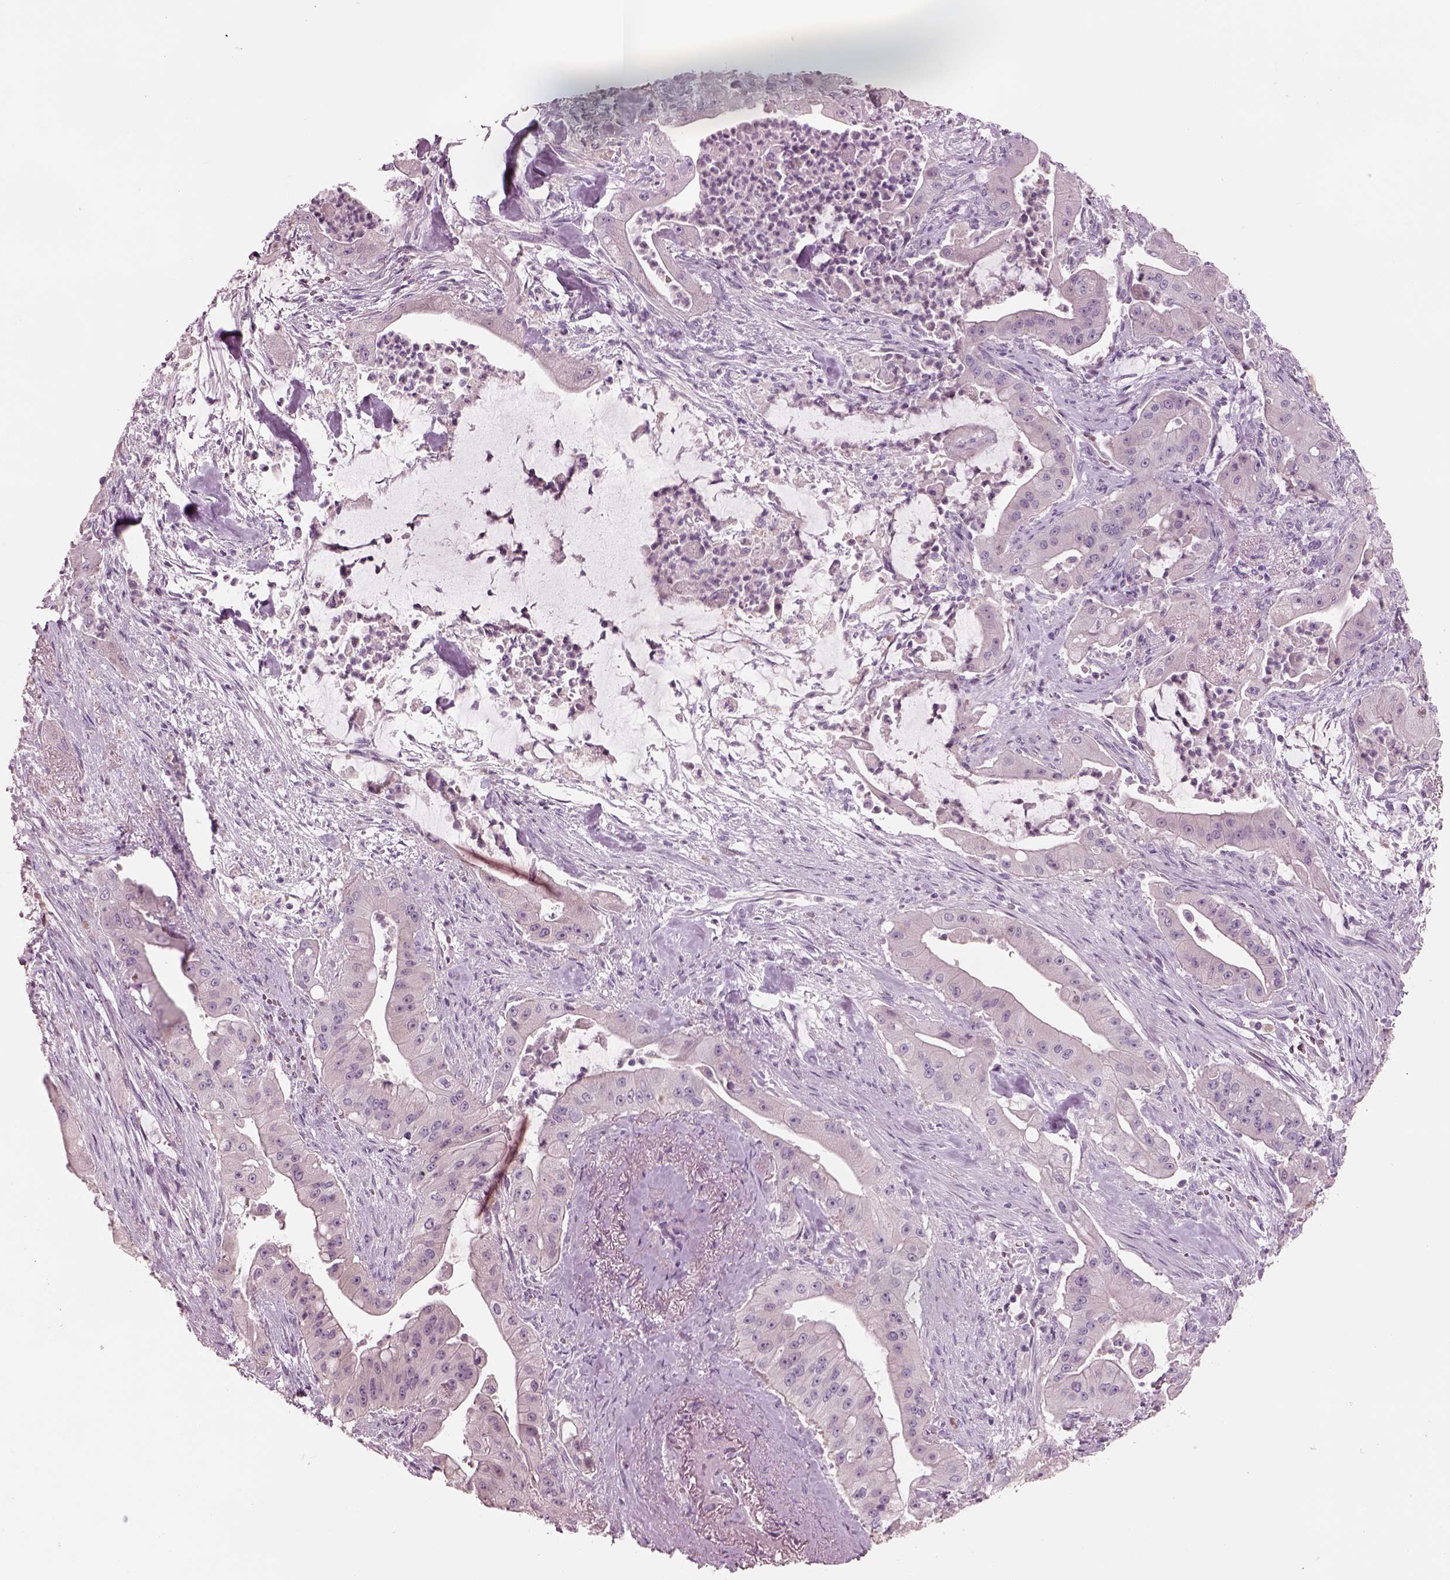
{"staining": {"intensity": "negative", "quantity": "none", "location": "none"}, "tissue": "pancreatic cancer", "cell_type": "Tumor cells", "image_type": "cancer", "snomed": [{"axis": "morphology", "description": "Normal tissue, NOS"}, {"axis": "morphology", "description": "Inflammation, NOS"}, {"axis": "morphology", "description": "Adenocarcinoma, NOS"}, {"axis": "topography", "description": "Pancreas"}], "caption": "Immunohistochemical staining of human pancreatic adenocarcinoma reveals no significant staining in tumor cells.", "gene": "SLC27A2", "patient": {"sex": "male", "age": 57}}